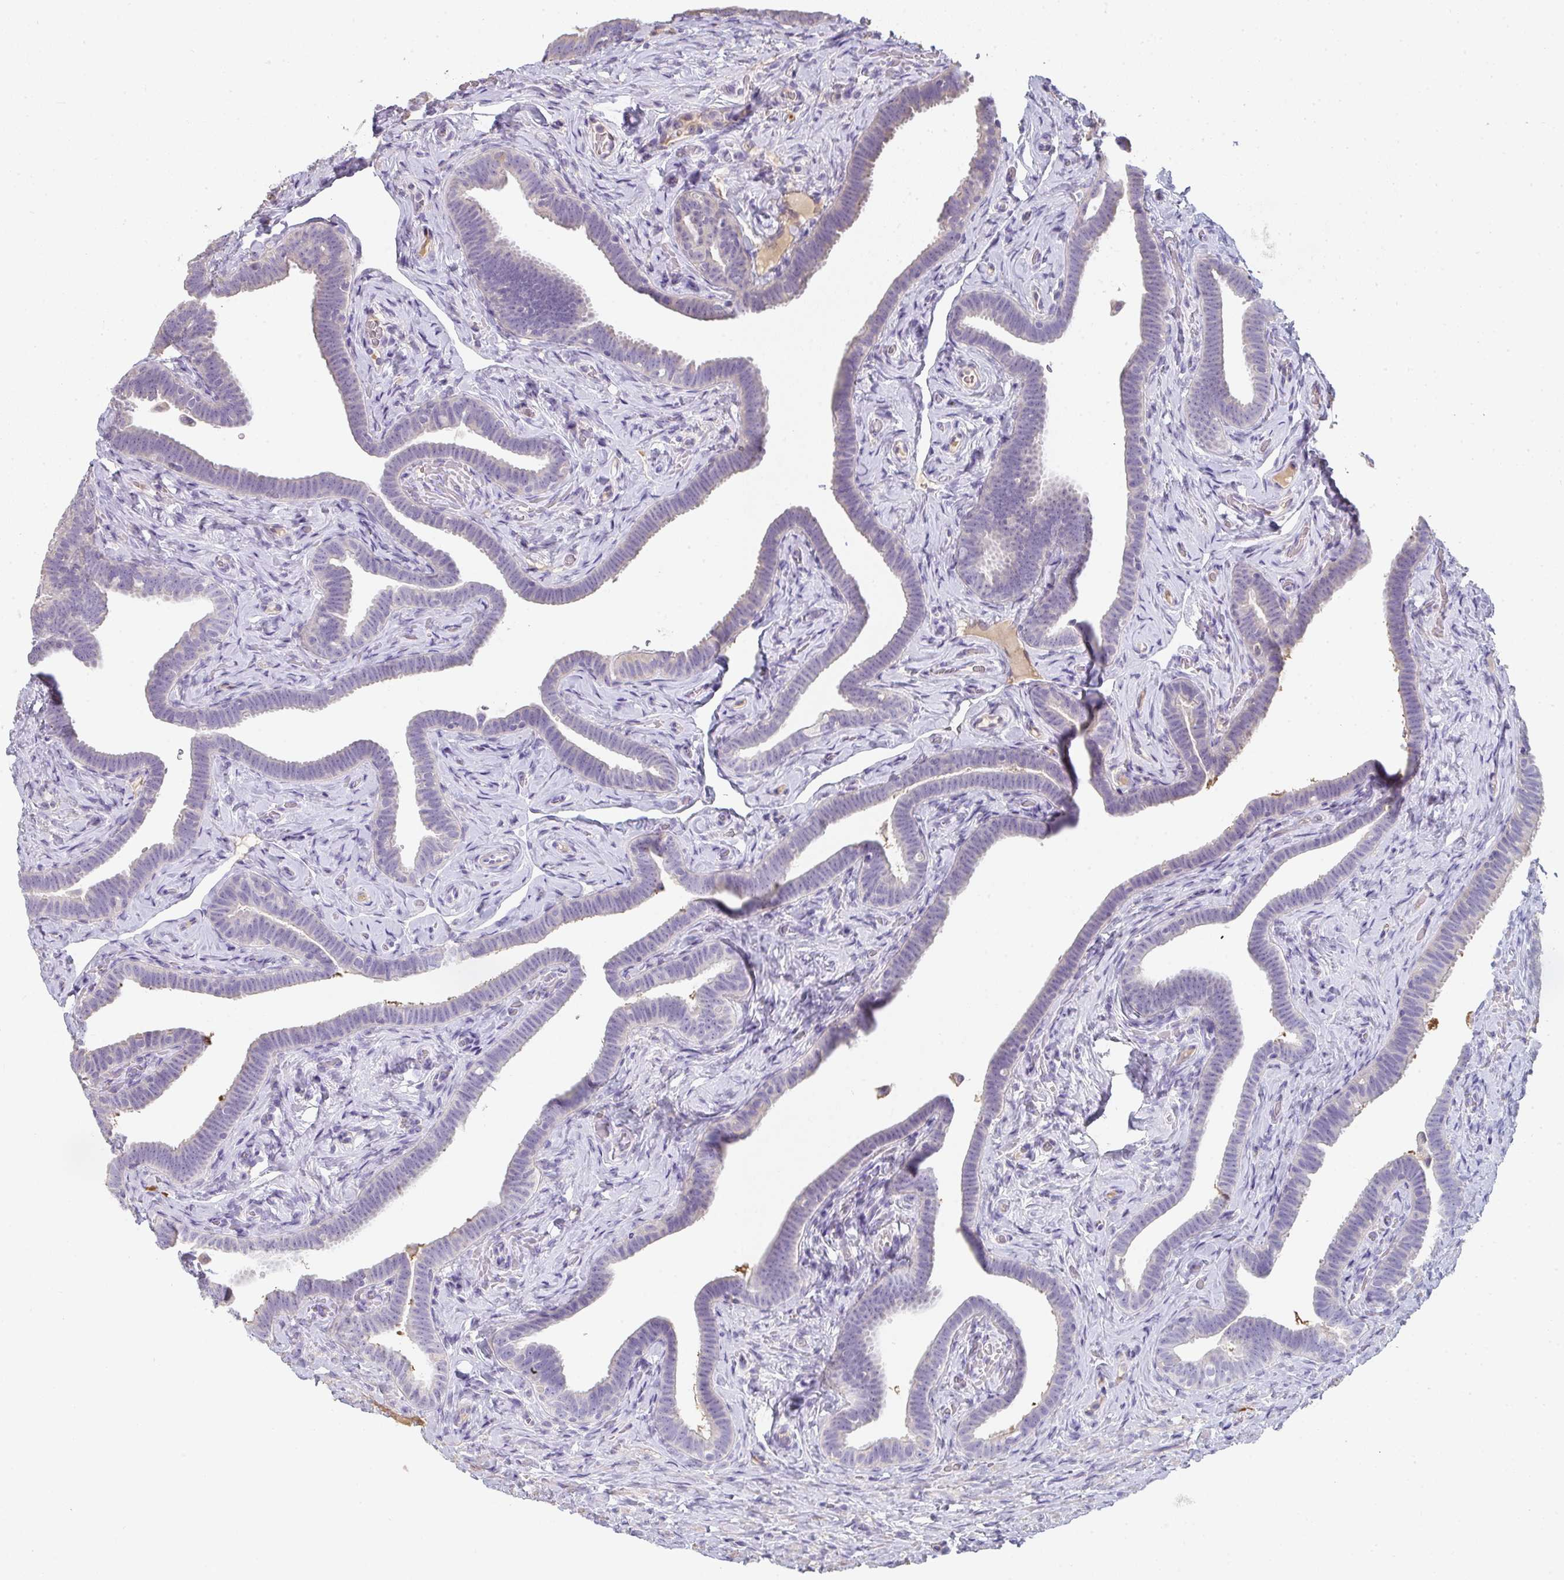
{"staining": {"intensity": "negative", "quantity": "none", "location": "none"}, "tissue": "fallopian tube", "cell_type": "Glandular cells", "image_type": "normal", "snomed": [{"axis": "morphology", "description": "Normal tissue, NOS"}, {"axis": "topography", "description": "Fallopian tube"}], "caption": "Histopathology image shows no significant protein expression in glandular cells of benign fallopian tube.", "gene": "ZNF215", "patient": {"sex": "female", "age": 69}}